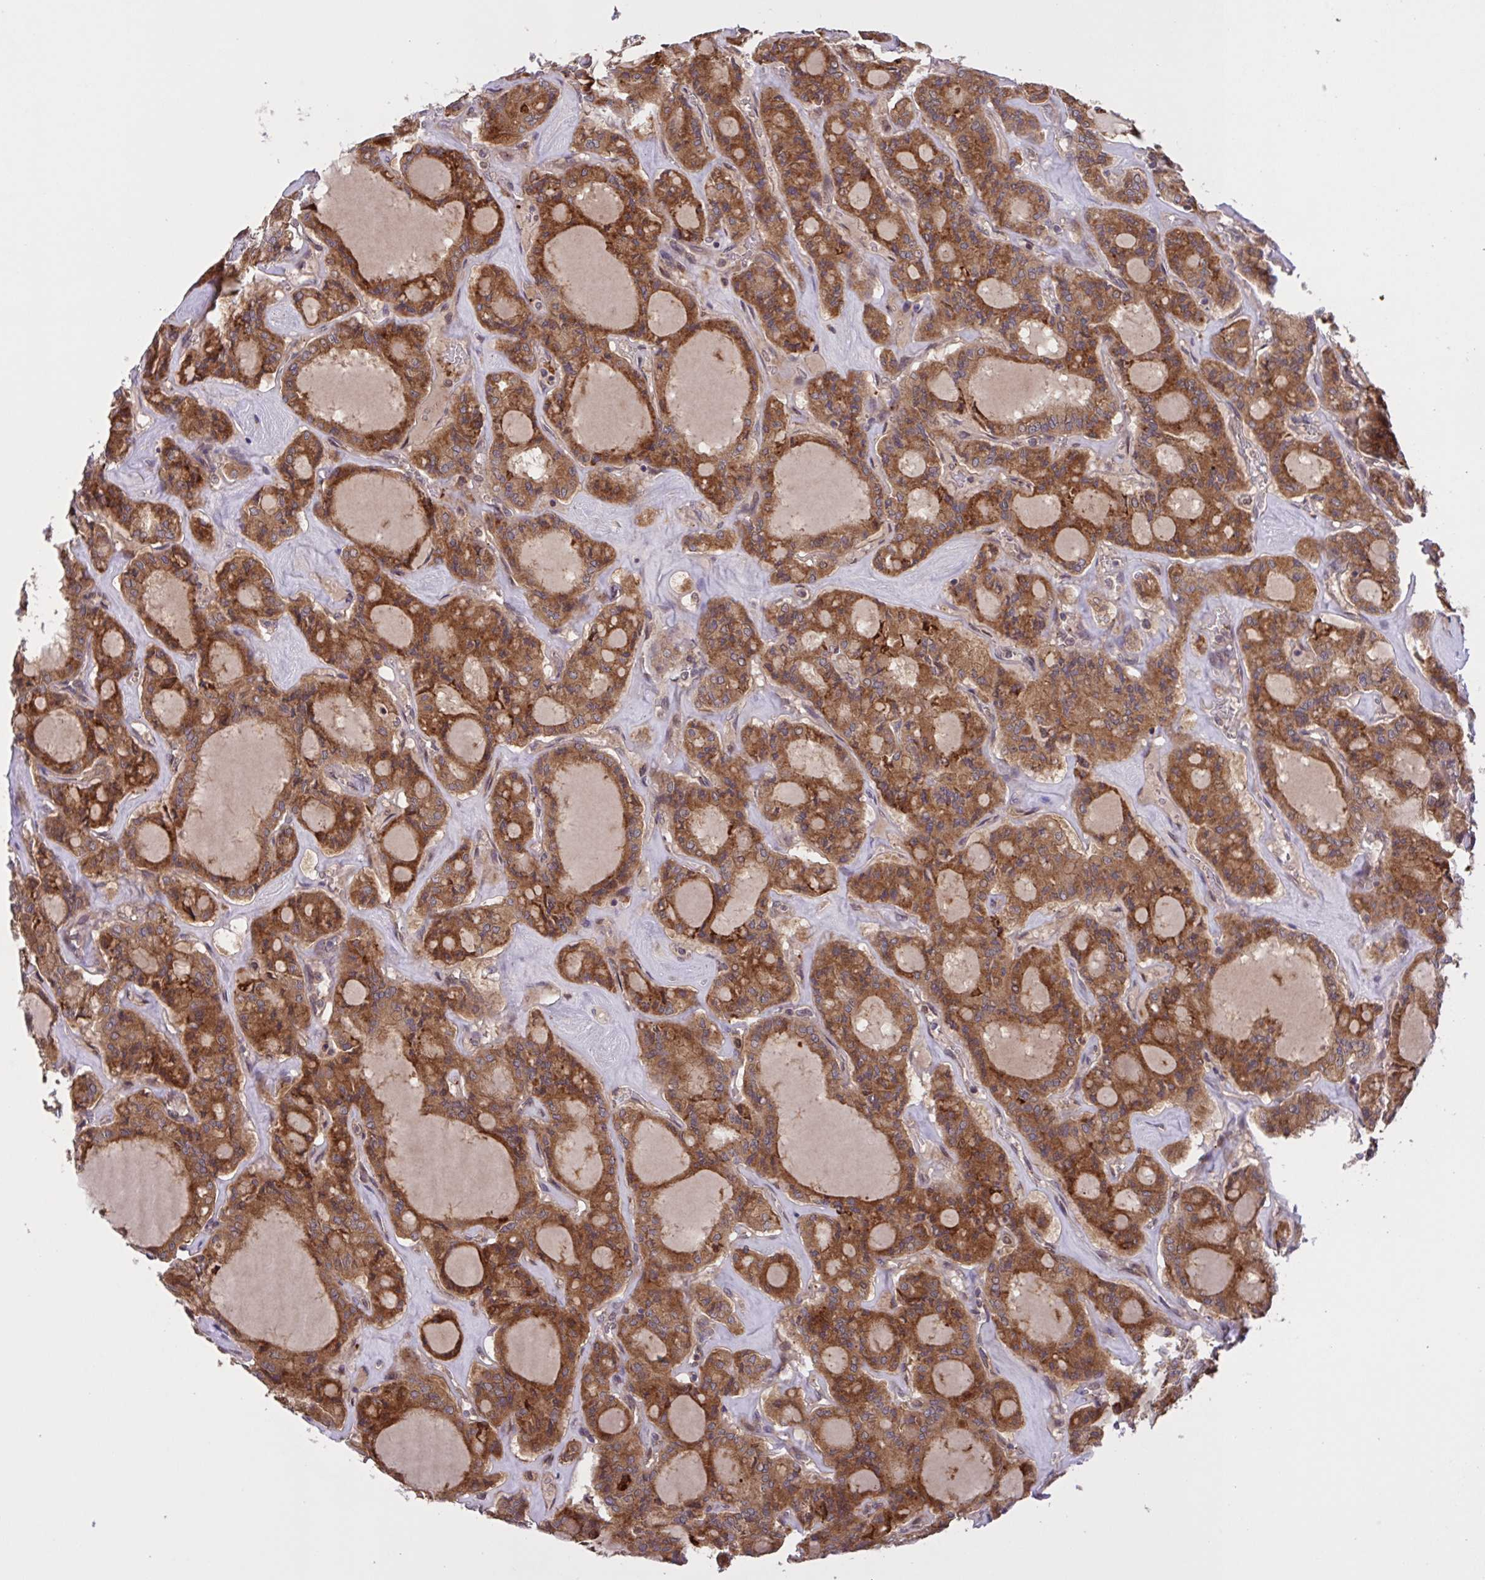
{"staining": {"intensity": "strong", "quantity": ">75%", "location": "cytoplasmic/membranous"}, "tissue": "thyroid cancer", "cell_type": "Tumor cells", "image_type": "cancer", "snomed": [{"axis": "morphology", "description": "Papillary adenocarcinoma, NOS"}, {"axis": "topography", "description": "Thyroid gland"}], "caption": "Immunohistochemistry (IHC) histopathology image of neoplastic tissue: human thyroid cancer (papillary adenocarcinoma) stained using IHC reveals high levels of strong protein expression localized specifically in the cytoplasmic/membranous of tumor cells, appearing as a cytoplasmic/membranous brown color.", "gene": "INTS10", "patient": {"sex": "male", "age": 87}}